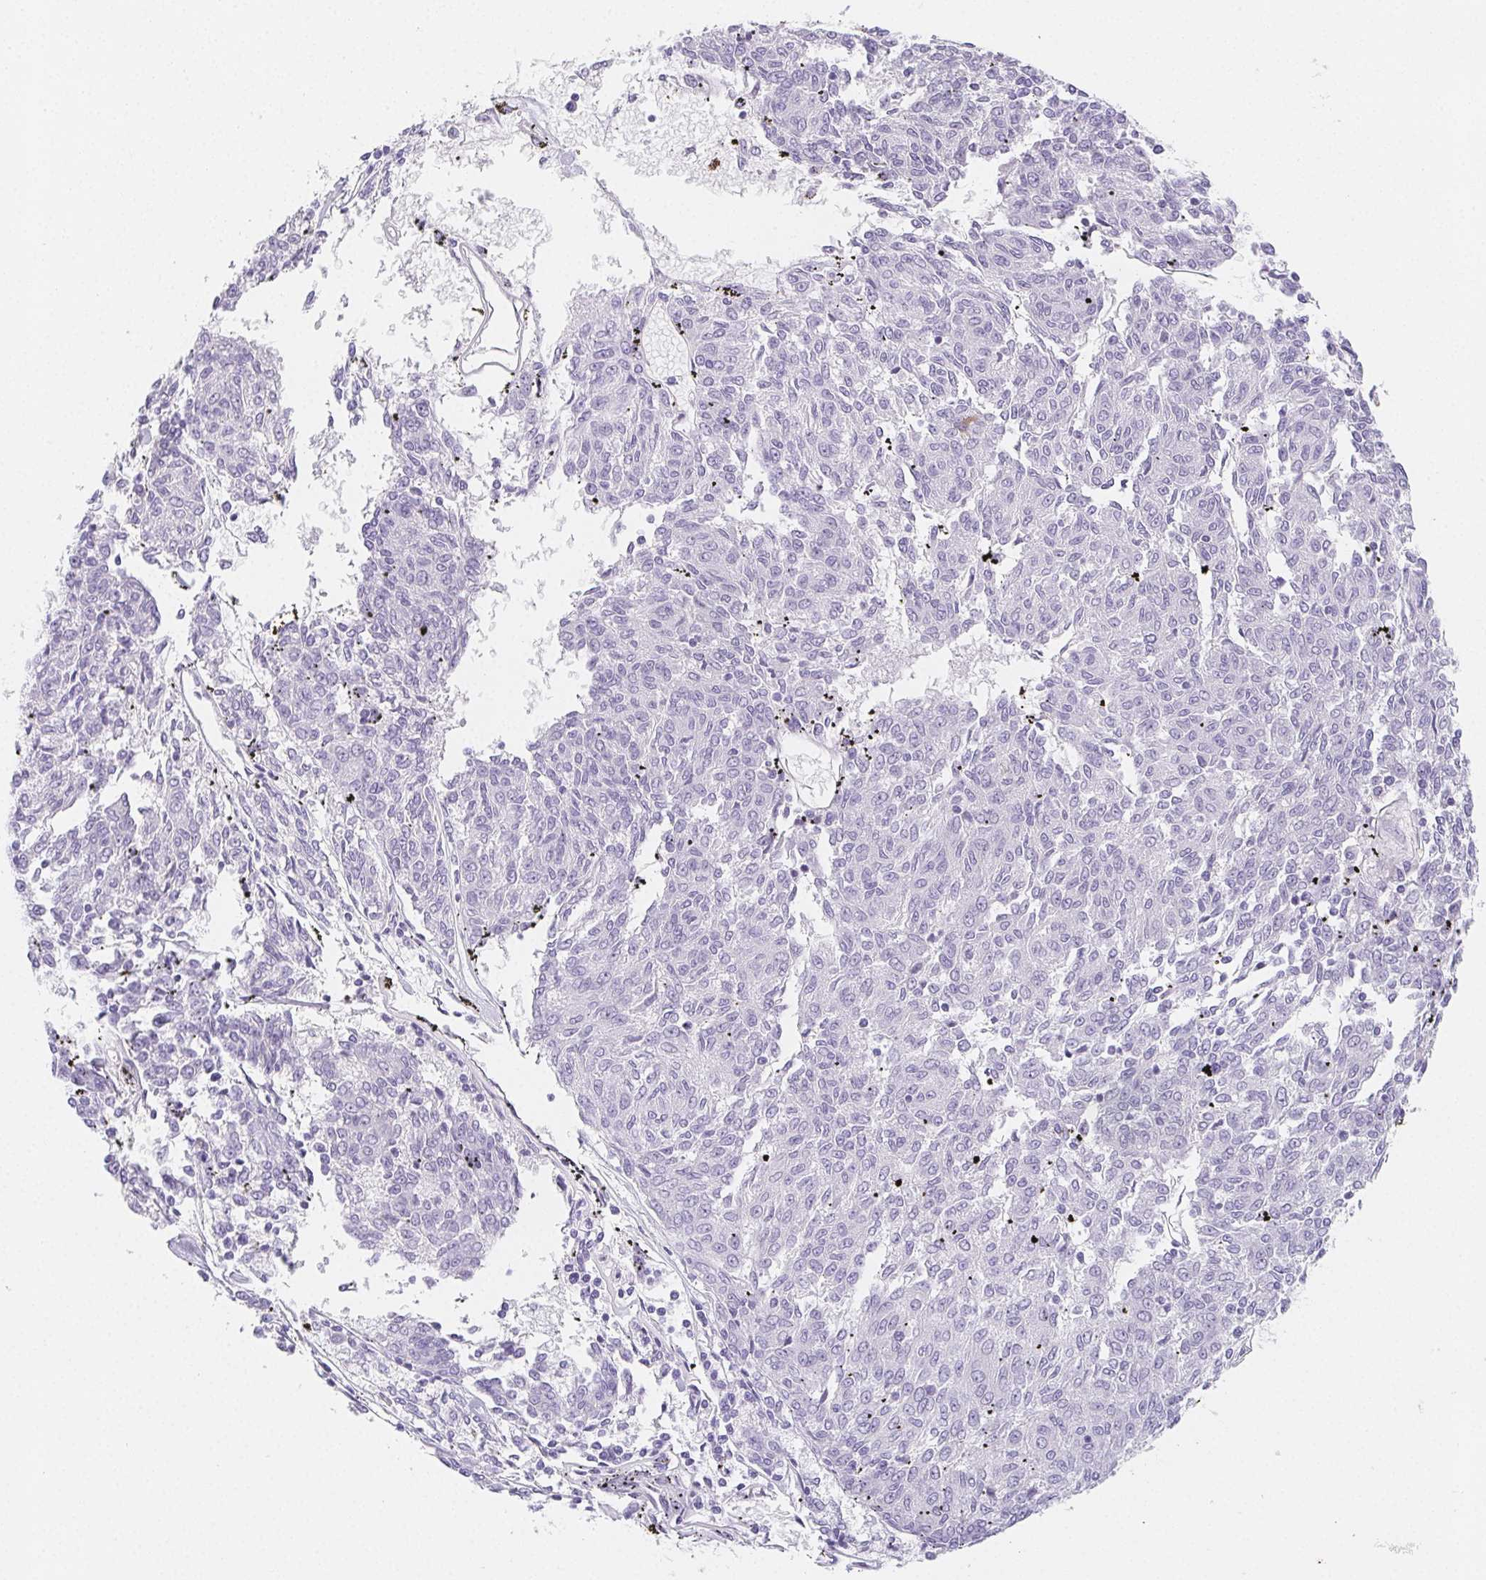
{"staining": {"intensity": "negative", "quantity": "none", "location": "none"}, "tissue": "melanoma", "cell_type": "Tumor cells", "image_type": "cancer", "snomed": [{"axis": "morphology", "description": "Malignant melanoma, NOS"}, {"axis": "topography", "description": "Skin"}], "caption": "IHC of human malignant melanoma demonstrates no expression in tumor cells.", "gene": "HRC", "patient": {"sex": "female", "age": 72}}